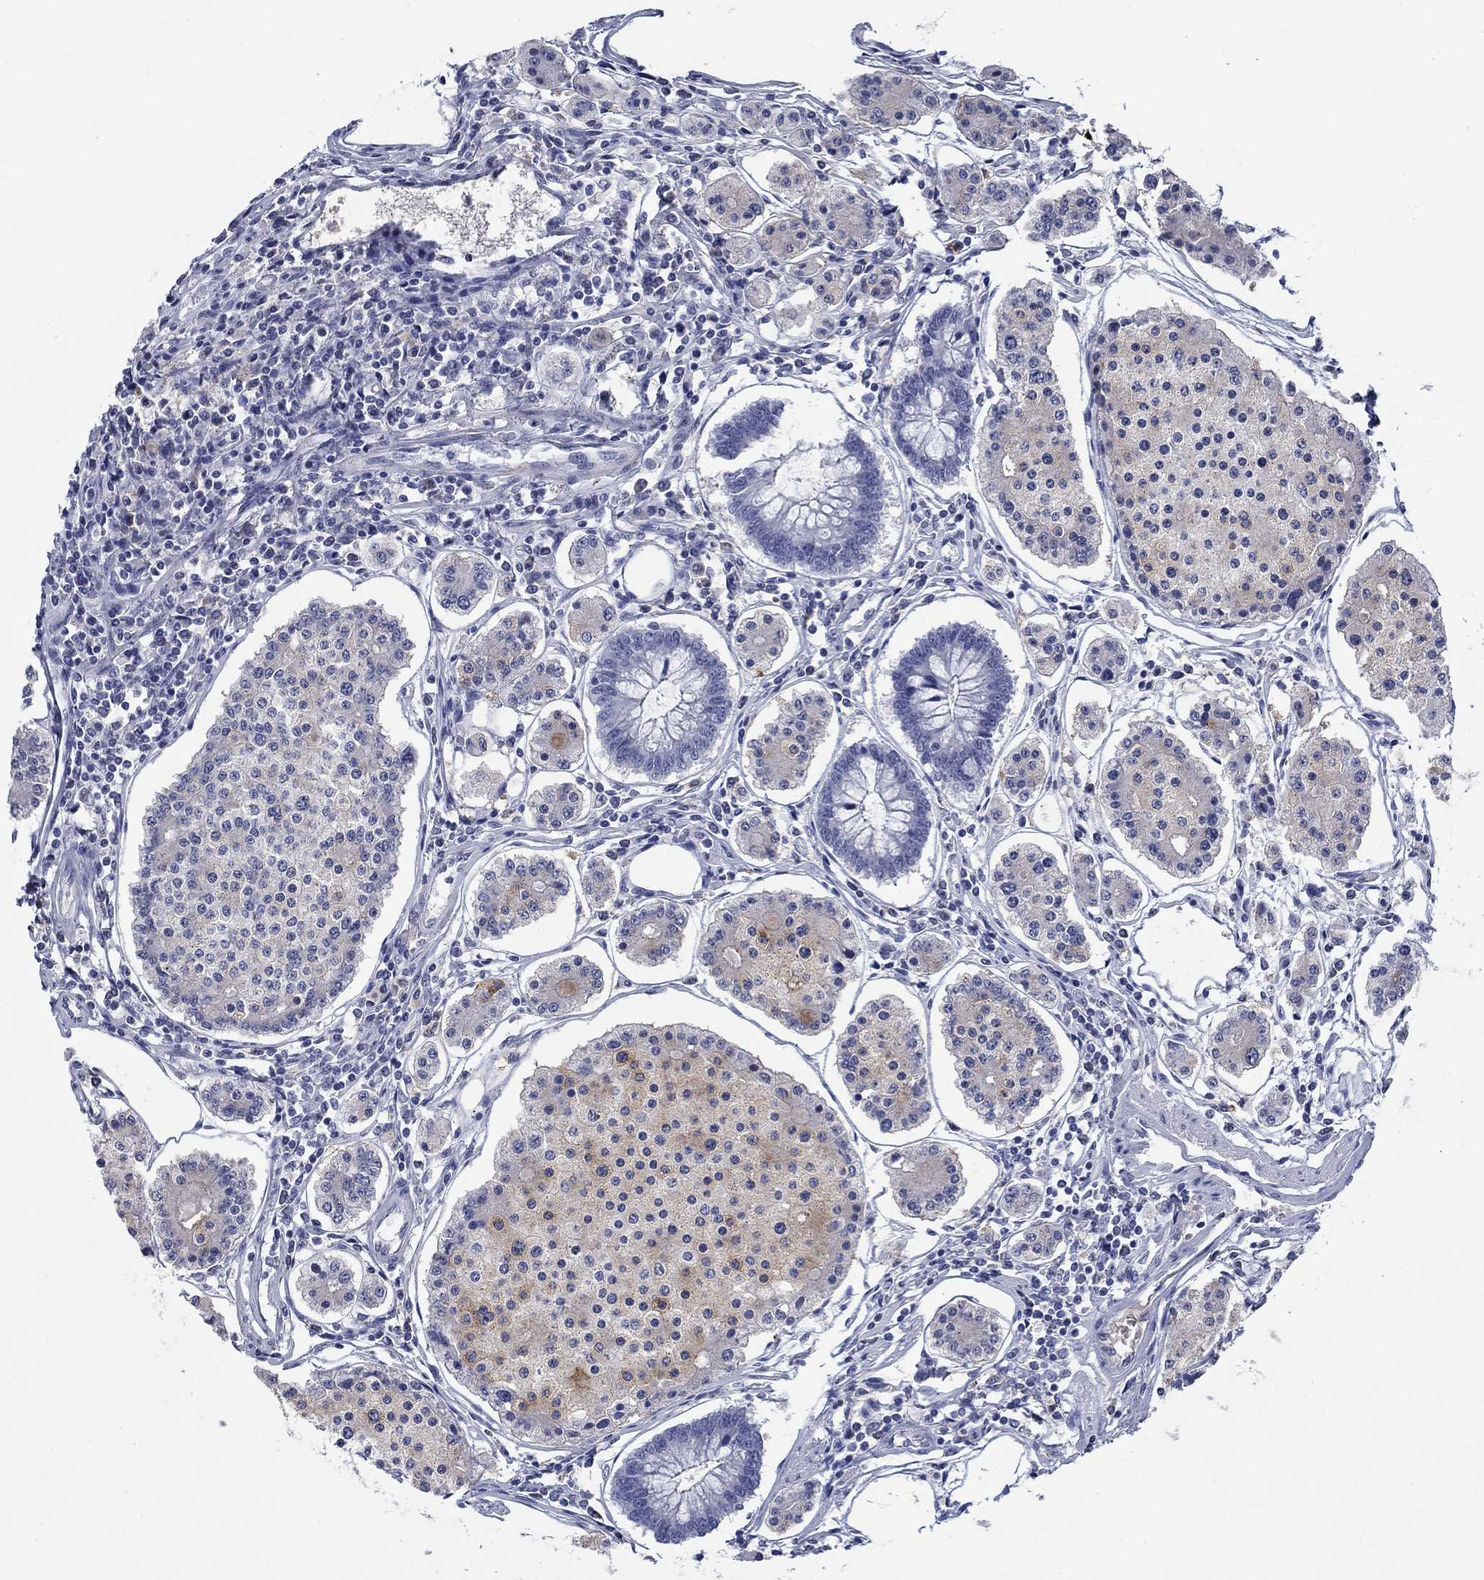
{"staining": {"intensity": "moderate", "quantity": "<25%", "location": "cytoplasmic/membranous"}, "tissue": "carcinoid", "cell_type": "Tumor cells", "image_type": "cancer", "snomed": [{"axis": "morphology", "description": "Carcinoid, malignant, NOS"}, {"axis": "topography", "description": "Small intestine"}], "caption": "This micrograph exhibits immunohistochemistry (IHC) staining of carcinoid, with low moderate cytoplasmic/membranous expression in about <25% of tumor cells.", "gene": "PTPRZ1", "patient": {"sex": "female", "age": 65}}